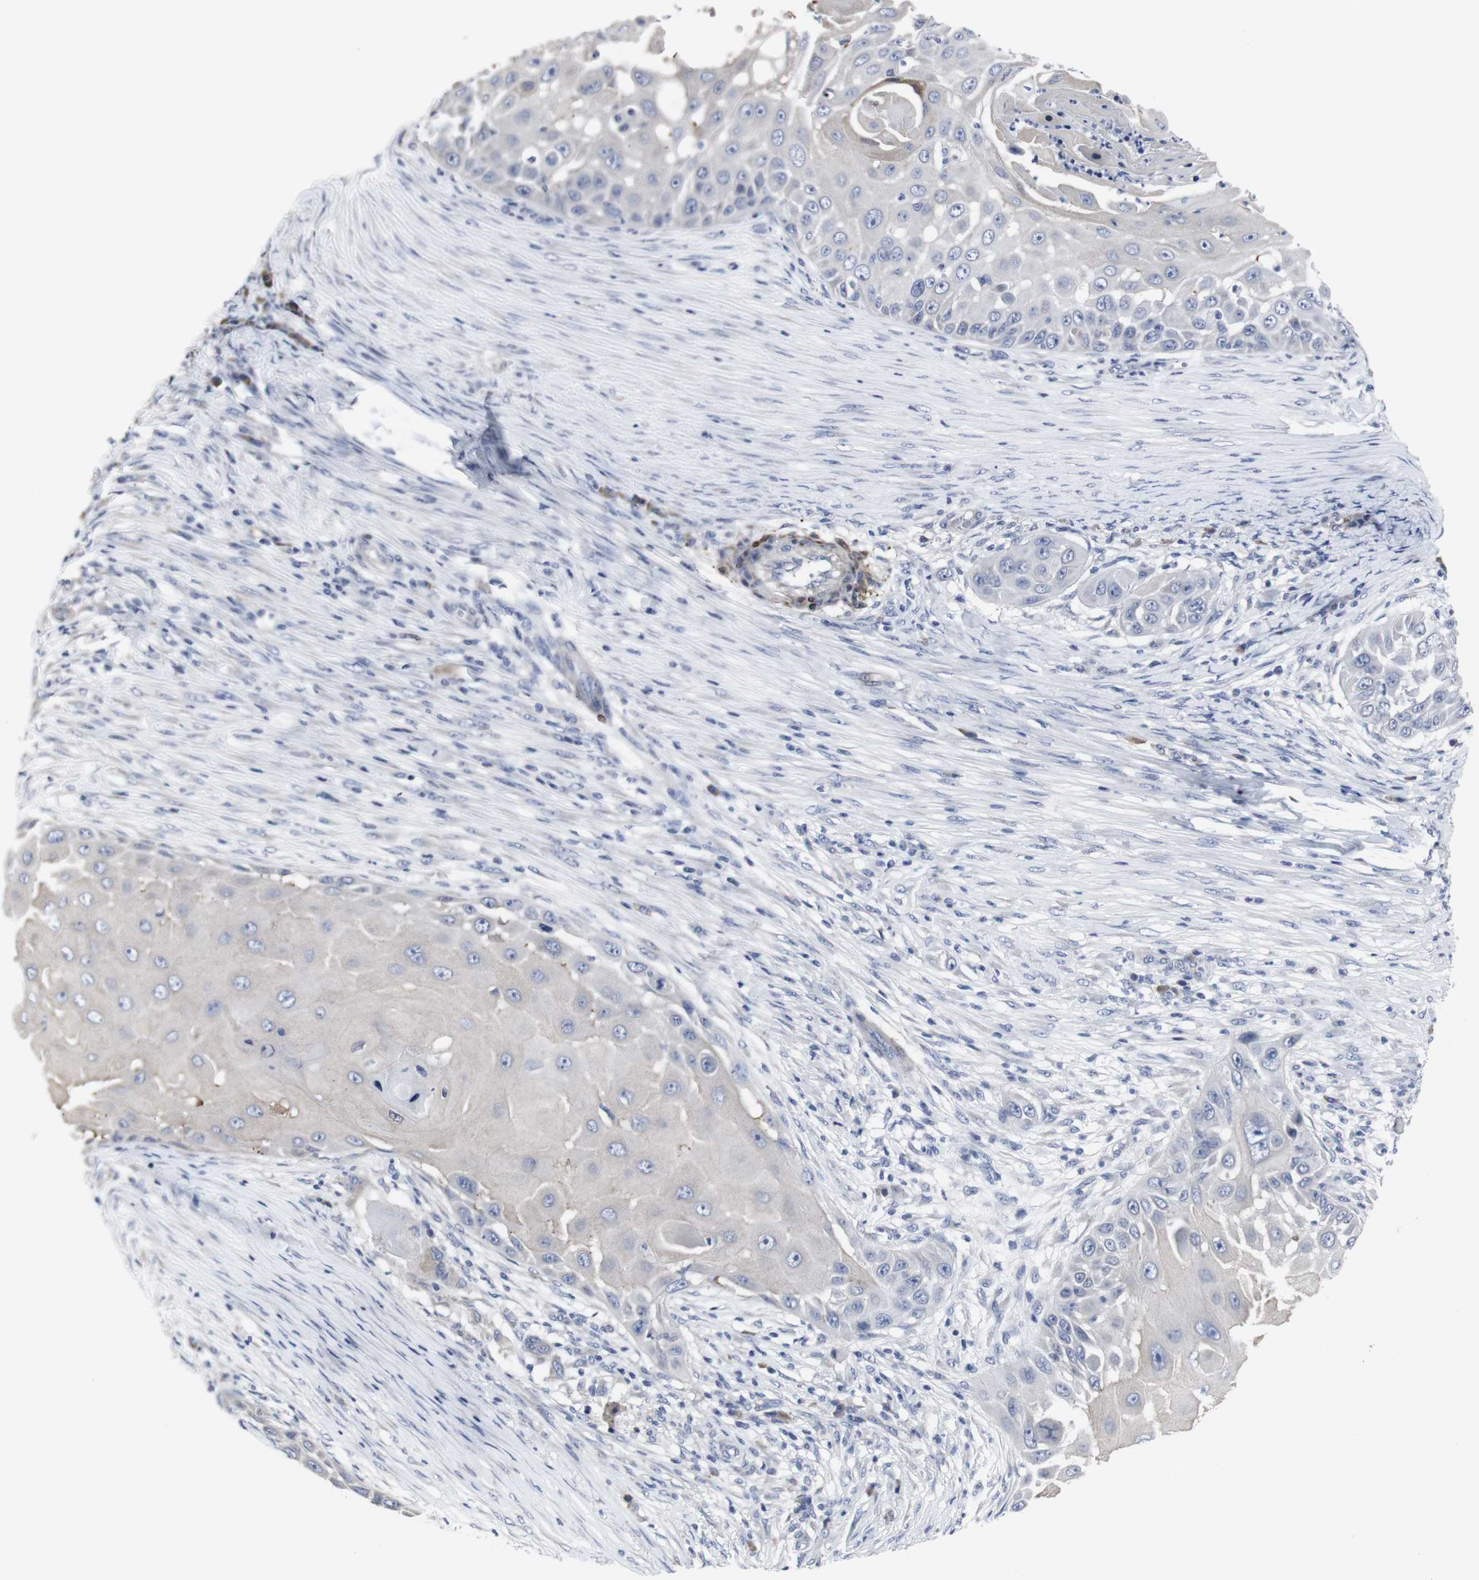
{"staining": {"intensity": "negative", "quantity": "none", "location": "none"}, "tissue": "skin cancer", "cell_type": "Tumor cells", "image_type": "cancer", "snomed": [{"axis": "morphology", "description": "Squamous cell carcinoma, NOS"}, {"axis": "topography", "description": "Skin"}], "caption": "Tumor cells are negative for protein expression in human skin cancer.", "gene": "SNCG", "patient": {"sex": "female", "age": 44}}